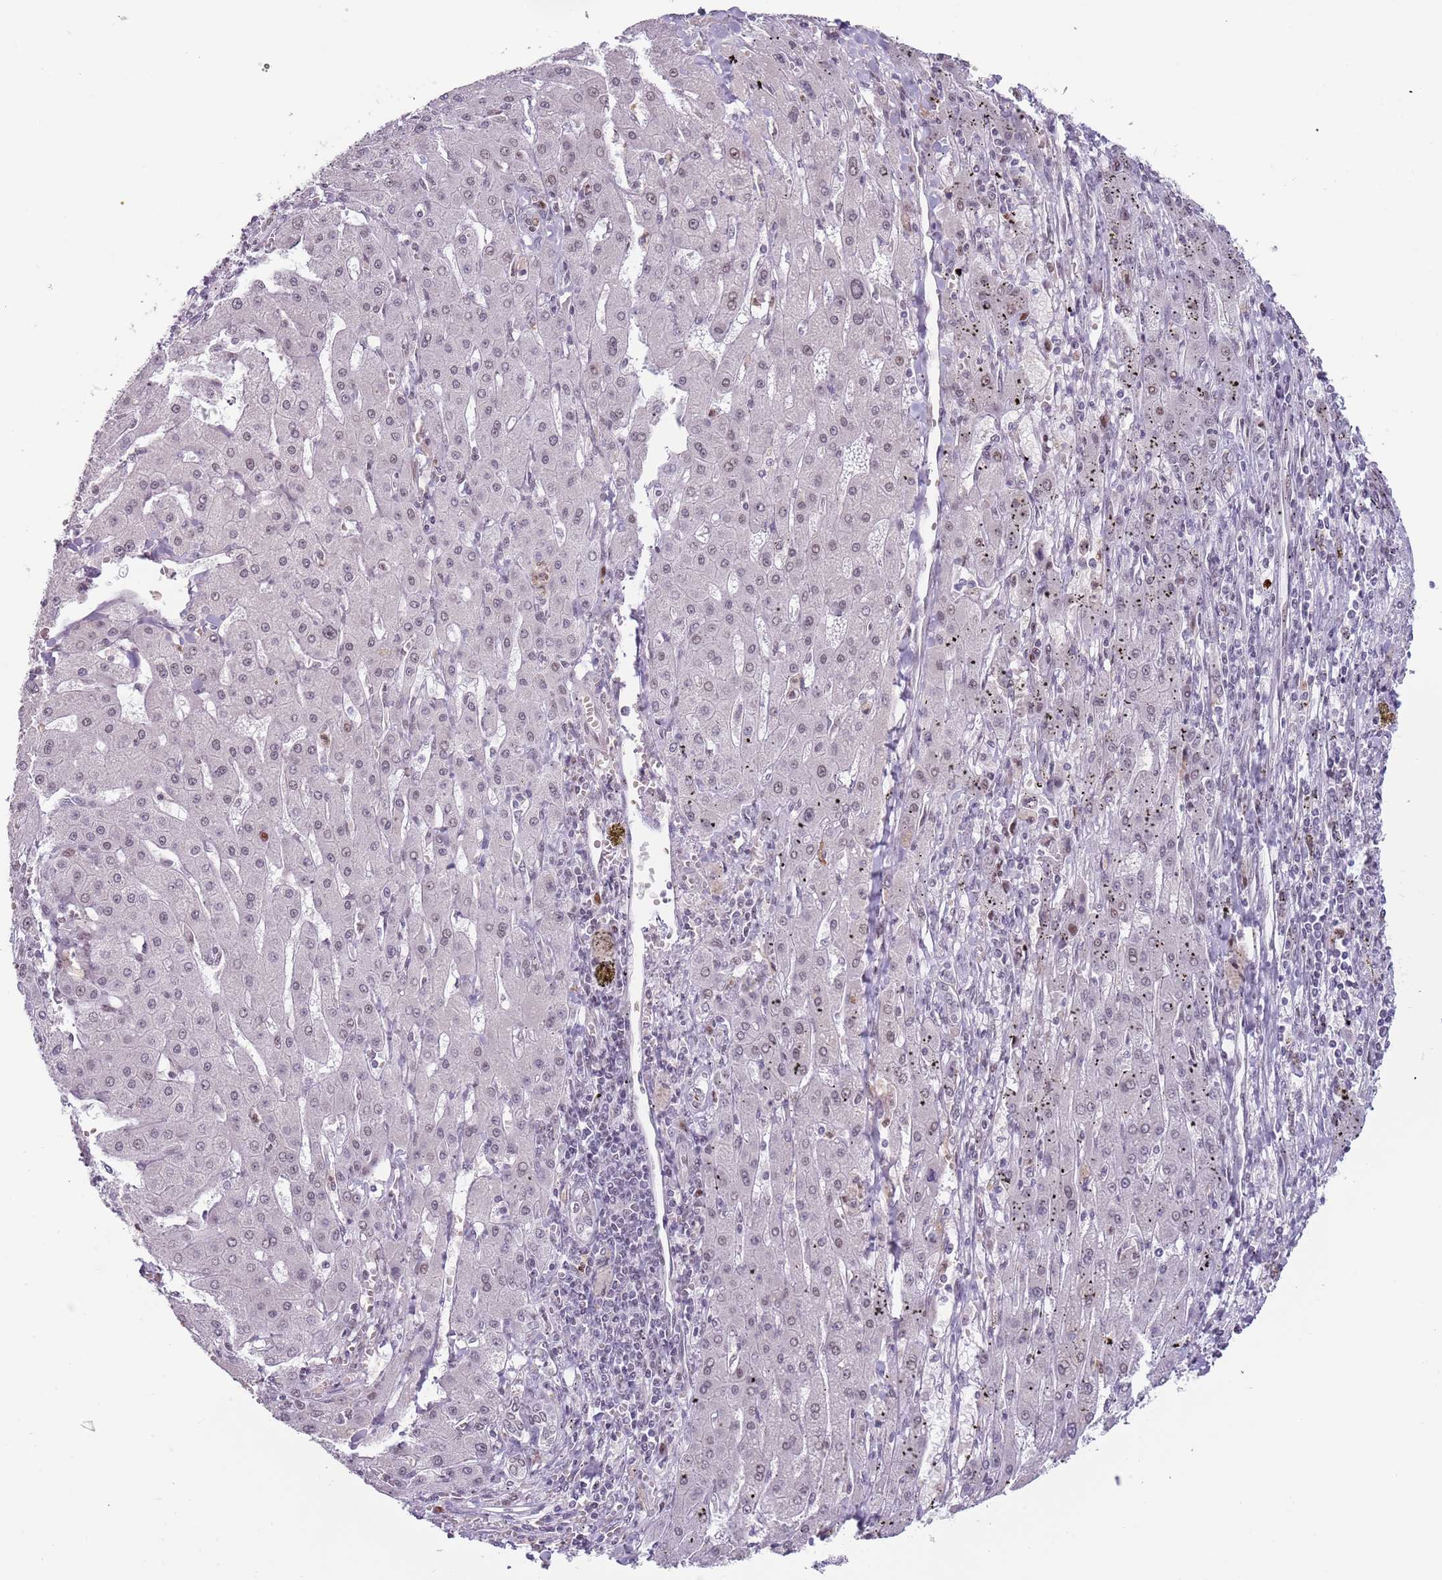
{"staining": {"intensity": "negative", "quantity": "none", "location": "none"}, "tissue": "liver cancer", "cell_type": "Tumor cells", "image_type": "cancer", "snomed": [{"axis": "morphology", "description": "Carcinoma, Hepatocellular, NOS"}, {"axis": "topography", "description": "Liver"}], "caption": "Immunohistochemistry micrograph of neoplastic tissue: liver cancer (hepatocellular carcinoma) stained with DAB reveals no significant protein expression in tumor cells. (Immunohistochemistry, brightfield microscopy, high magnification).", "gene": "REXO4", "patient": {"sex": "male", "age": 72}}